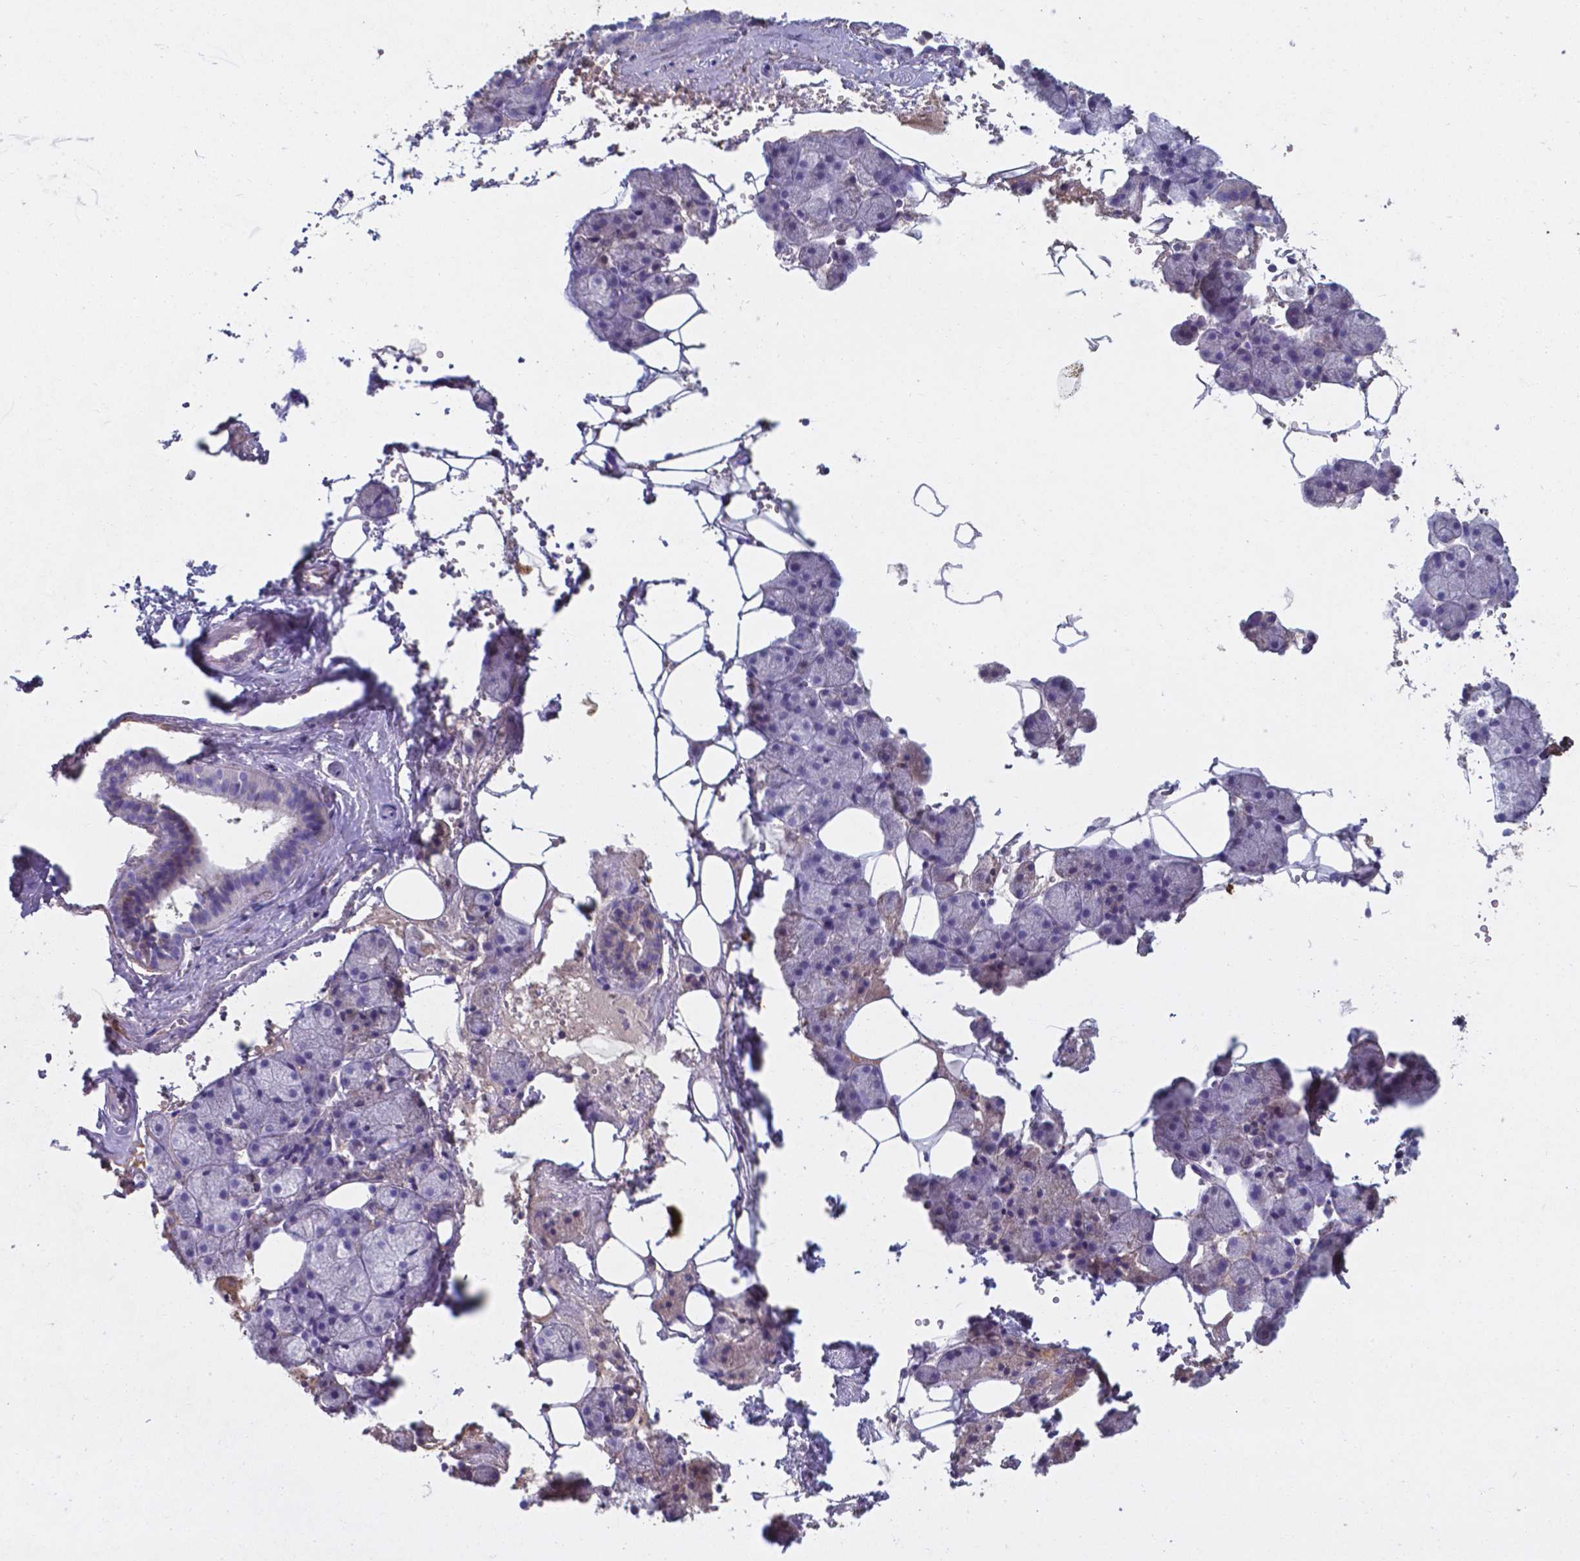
{"staining": {"intensity": "negative", "quantity": "none", "location": "none"}, "tissue": "salivary gland", "cell_type": "Glandular cells", "image_type": "normal", "snomed": [{"axis": "morphology", "description": "Normal tissue, NOS"}, {"axis": "topography", "description": "Salivary gland"}], "caption": "High power microscopy micrograph of an immunohistochemistry image of benign salivary gland, revealing no significant positivity in glandular cells.", "gene": "SERPINA1", "patient": {"sex": "male", "age": 38}}